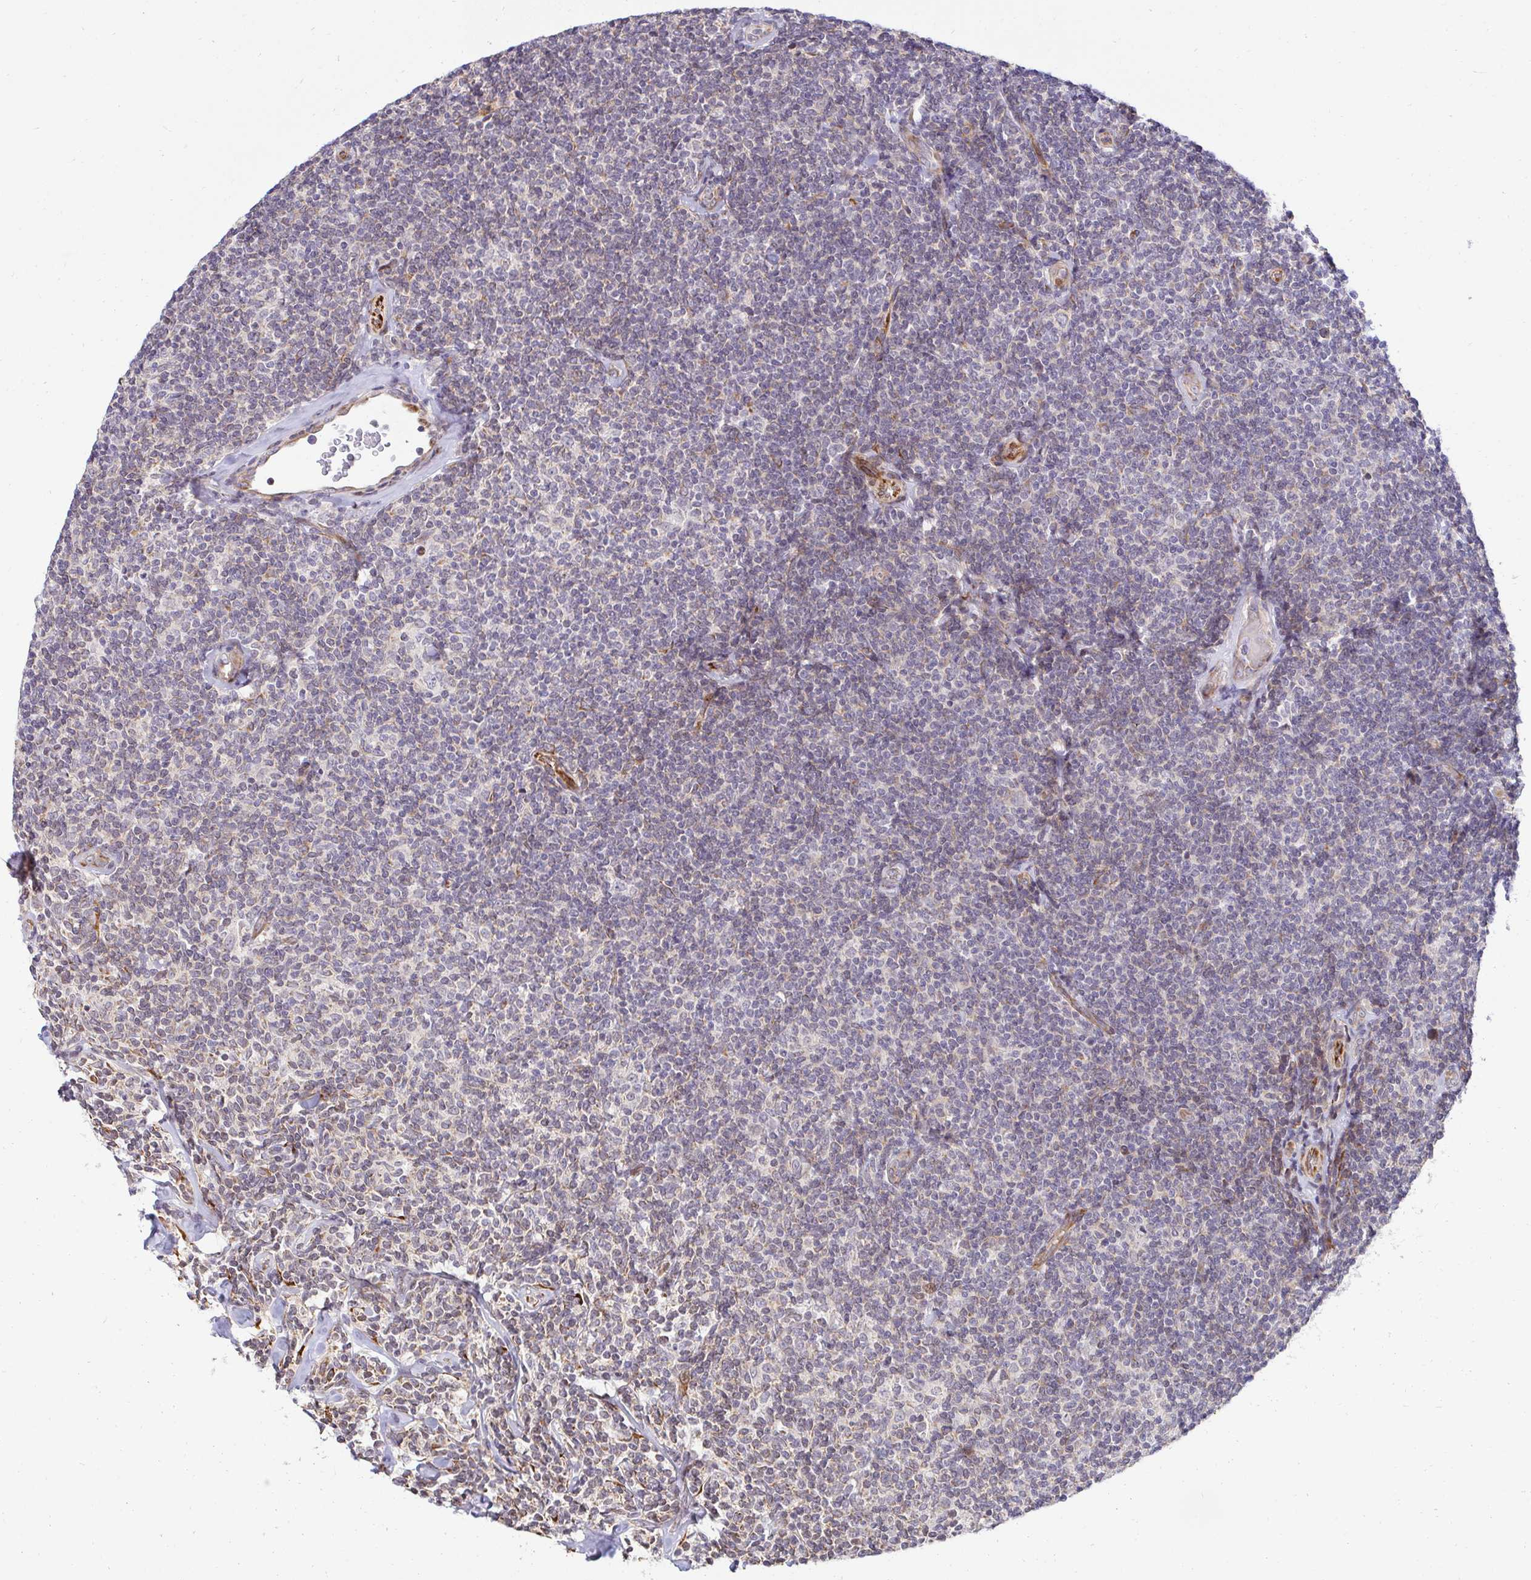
{"staining": {"intensity": "weak", "quantity": "<25%", "location": "cytoplasmic/membranous"}, "tissue": "lymphoma", "cell_type": "Tumor cells", "image_type": "cancer", "snomed": [{"axis": "morphology", "description": "Malignant lymphoma, non-Hodgkin's type, Low grade"}, {"axis": "topography", "description": "Lymph node"}], "caption": "Tumor cells show no significant staining in malignant lymphoma, non-Hodgkin's type (low-grade).", "gene": "HPS1", "patient": {"sex": "female", "age": 56}}